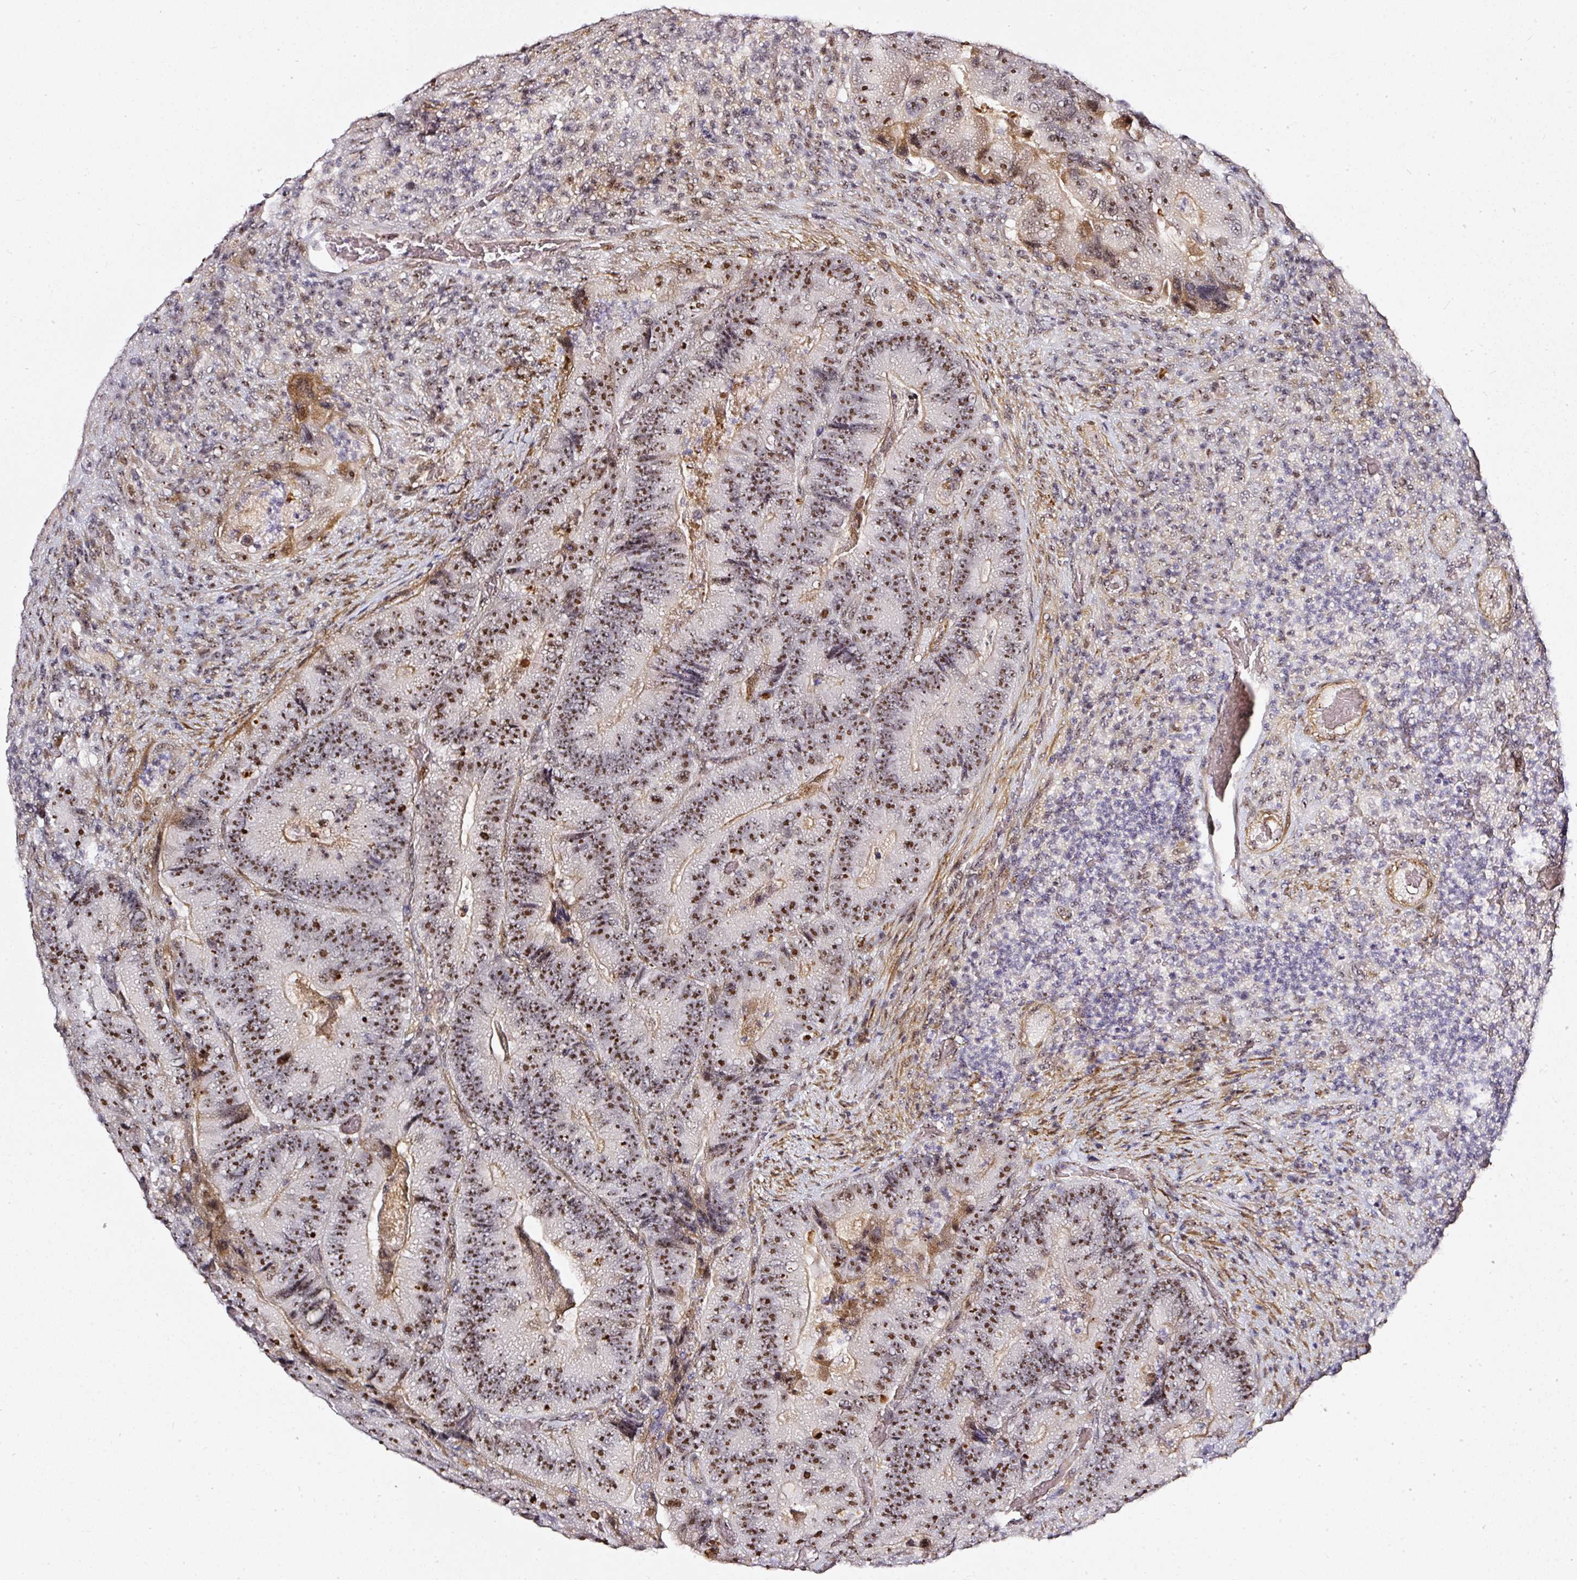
{"staining": {"intensity": "strong", "quantity": ">75%", "location": "nuclear"}, "tissue": "colorectal cancer", "cell_type": "Tumor cells", "image_type": "cancer", "snomed": [{"axis": "morphology", "description": "Adenocarcinoma, NOS"}, {"axis": "topography", "description": "Colon"}], "caption": "Human colorectal adenocarcinoma stained with a brown dye reveals strong nuclear positive staining in approximately >75% of tumor cells.", "gene": "MXRA8", "patient": {"sex": "female", "age": 86}}